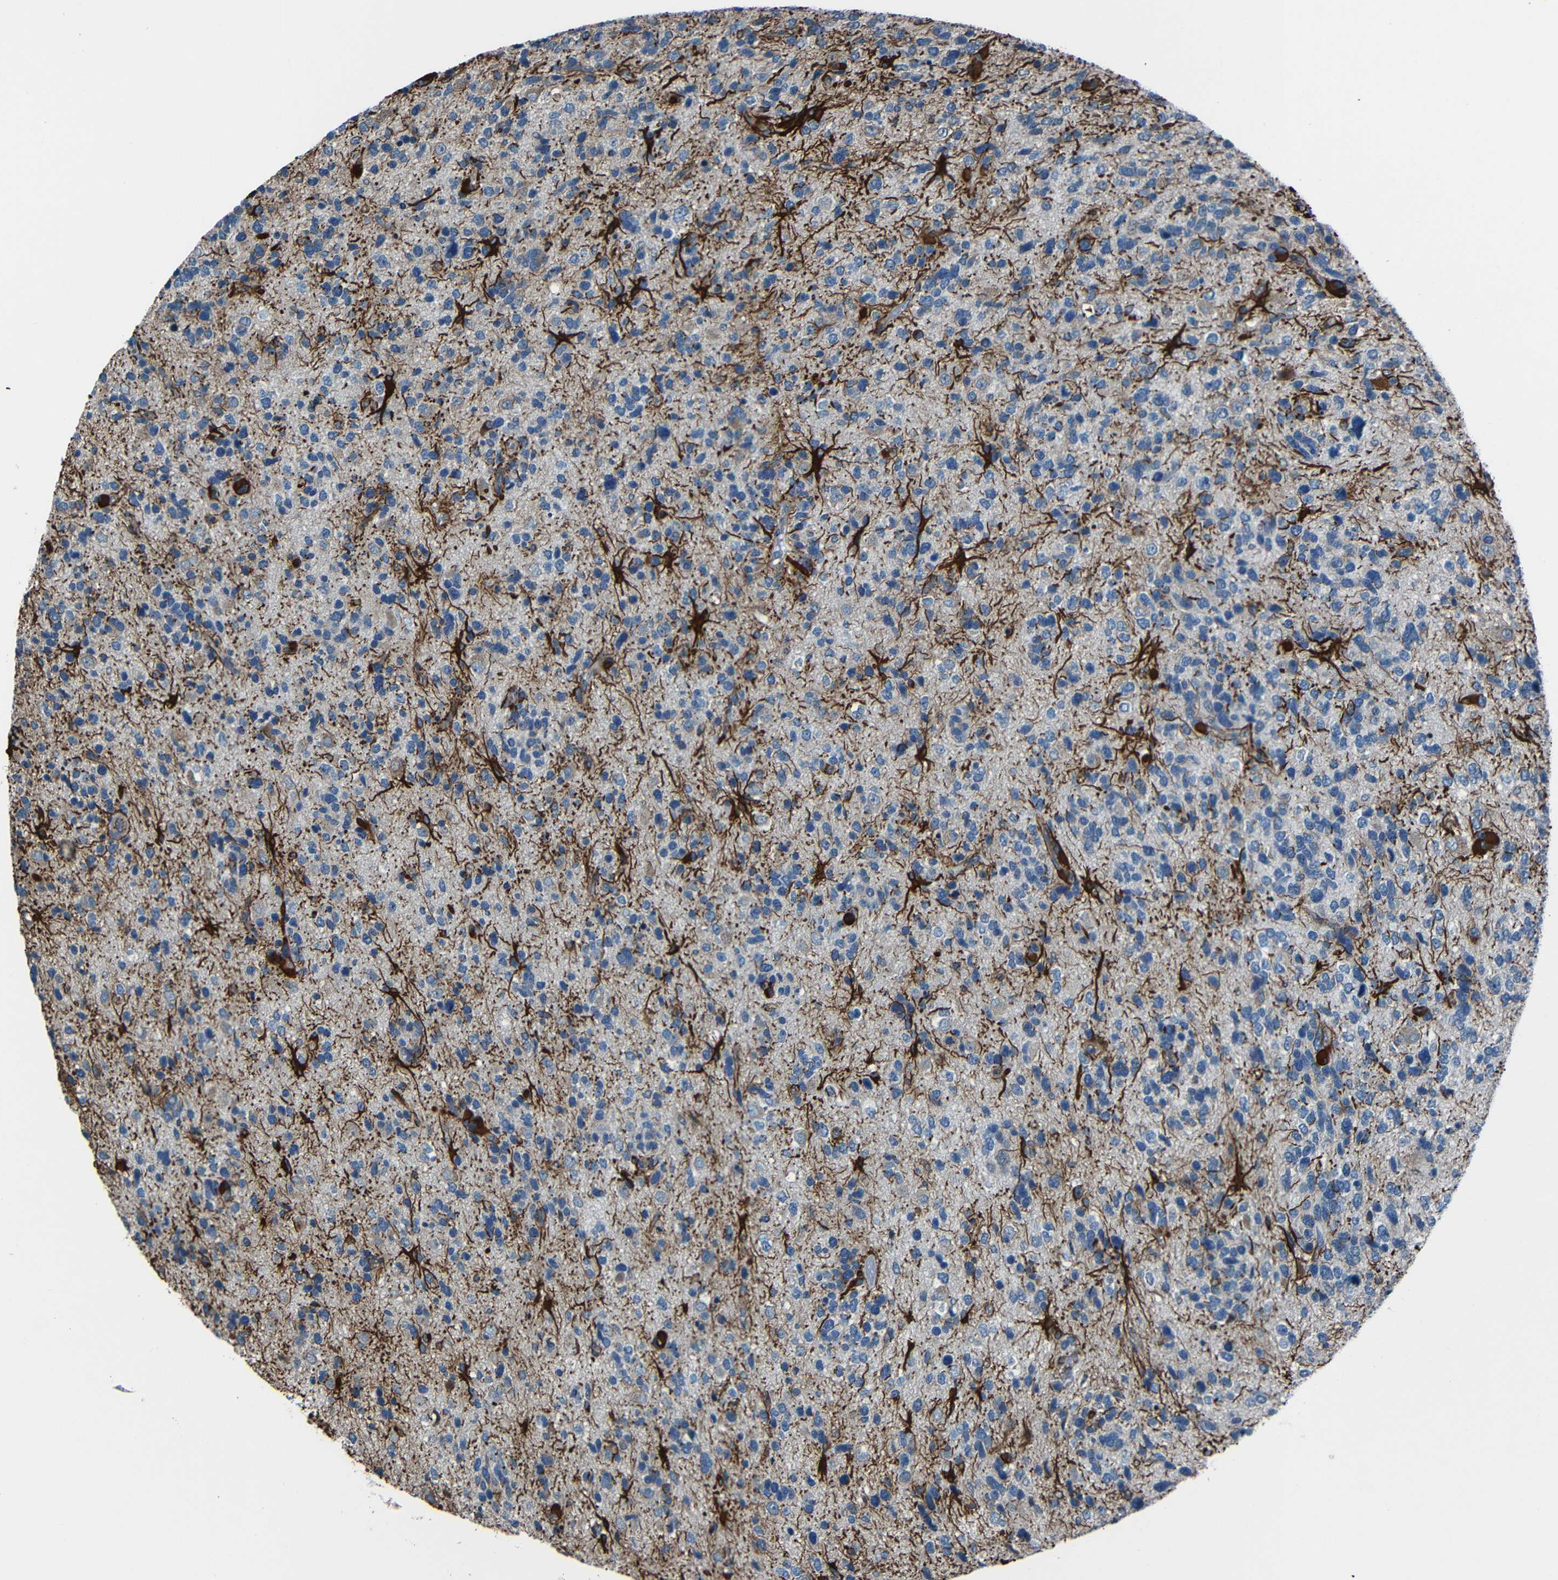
{"staining": {"intensity": "negative", "quantity": "none", "location": "none"}, "tissue": "glioma", "cell_type": "Tumor cells", "image_type": "cancer", "snomed": [{"axis": "morphology", "description": "Glioma, malignant, High grade"}, {"axis": "topography", "description": "Brain"}], "caption": "IHC histopathology image of human high-grade glioma (malignant) stained for a protein (brown), which displays no staining in tumor cells. (DAB immunohistochemistry (IHC) with hematoxylin counter stain).", "gene": "AKAP9", "patient": {"sex": "female", "age": 58}}